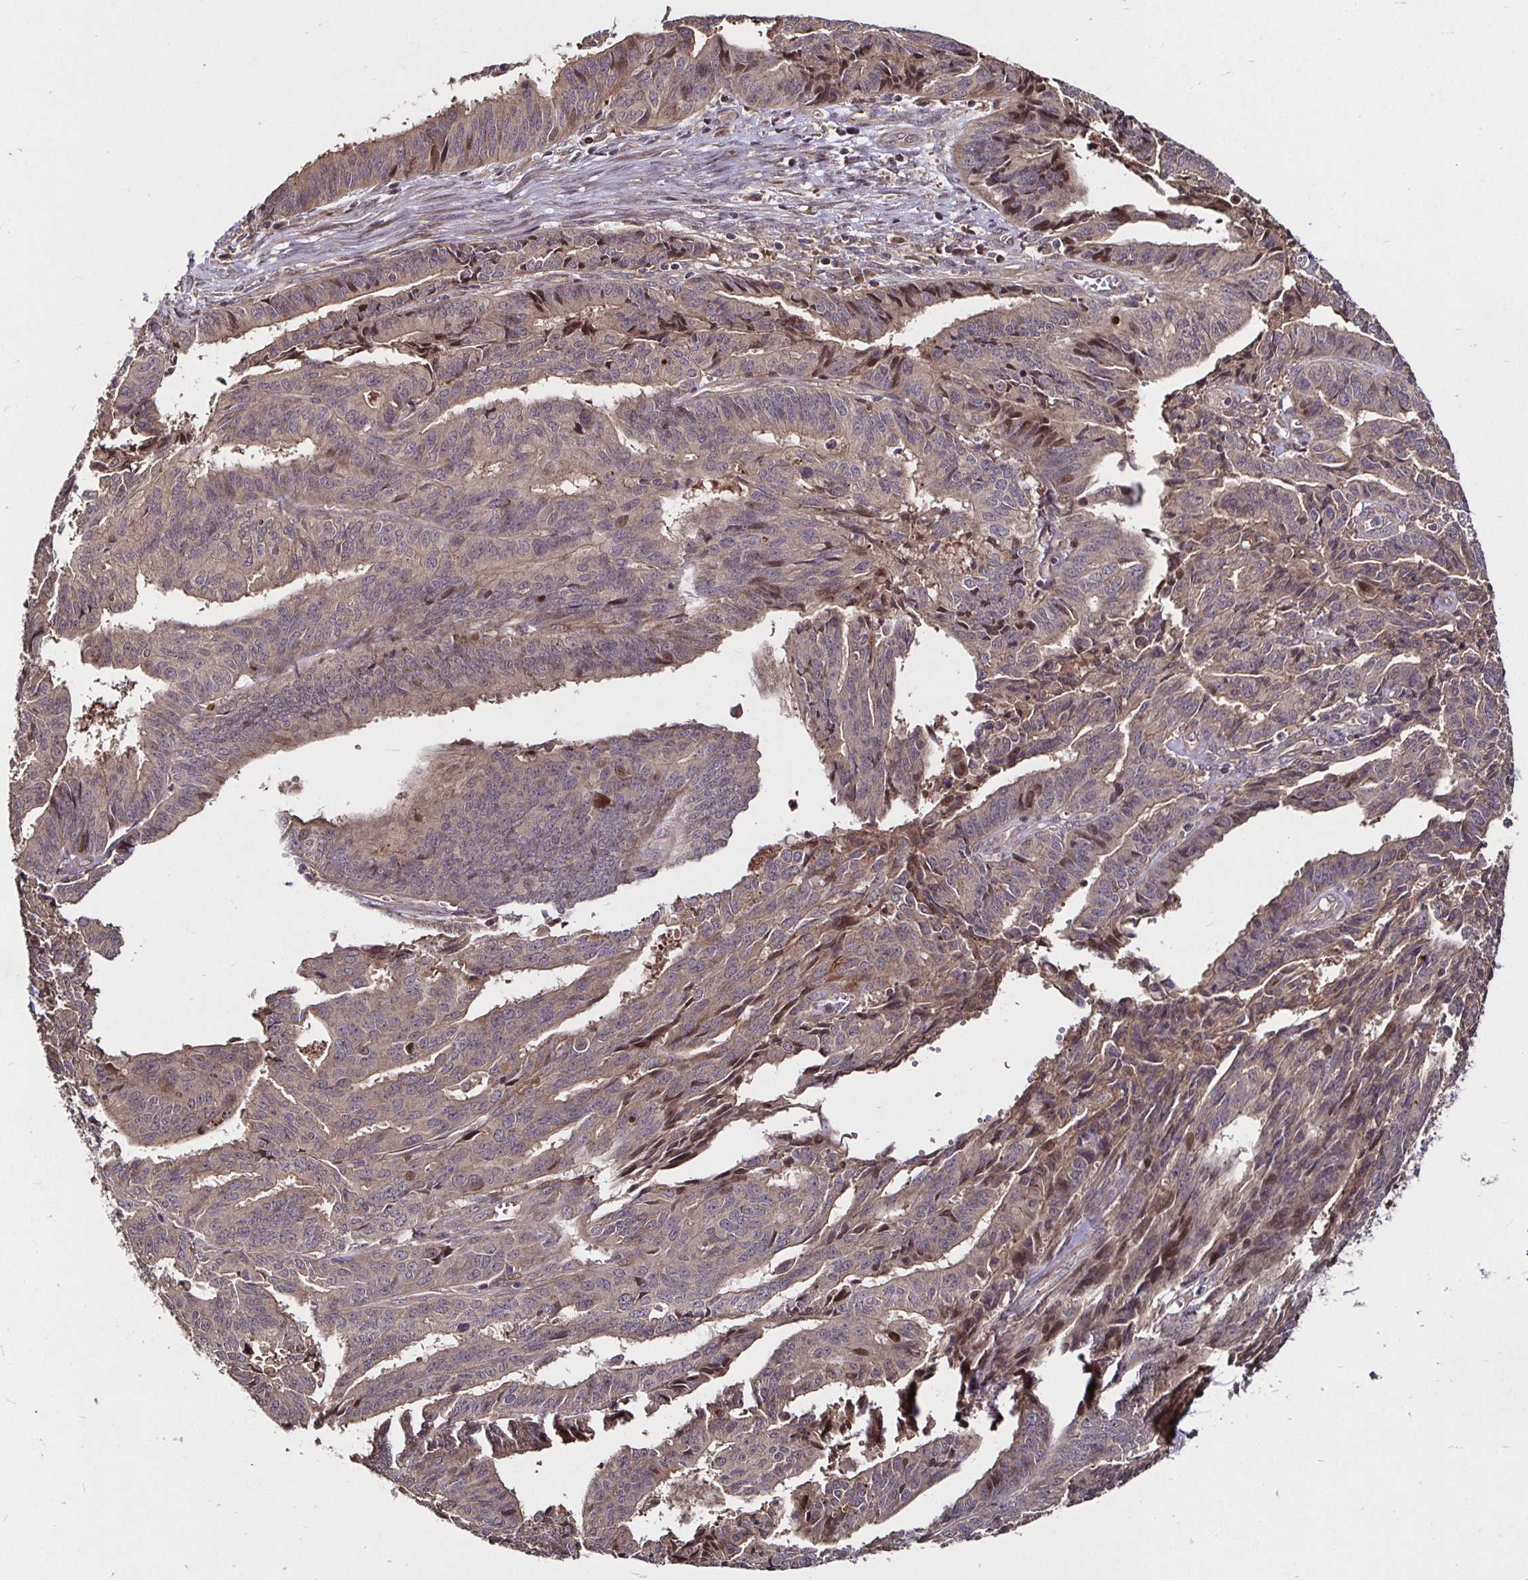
{"staining": {"intensity": "weak", "quantity": "25%-75%", "location": "cytoplasmic/membranous"}, "tissue": "endometrial cancer", "cell_type": "Tumor cells", "image_type": "cancer", "snomed": [{"axis": "morphology", "description": "Adenocarcinoma, NOS"}, {"axis": "topography", "description": "Endometrium"}], "caption": "Approximately 25%-75% of tumor cells in adenocarcinoma (endometrial) demonstrate weak cytoplasmic/membranous protein staining as visualized by brown immunohistochemical staining.", "gene": "SMYD3", "patient": {"sex": "female", "age": 65}}